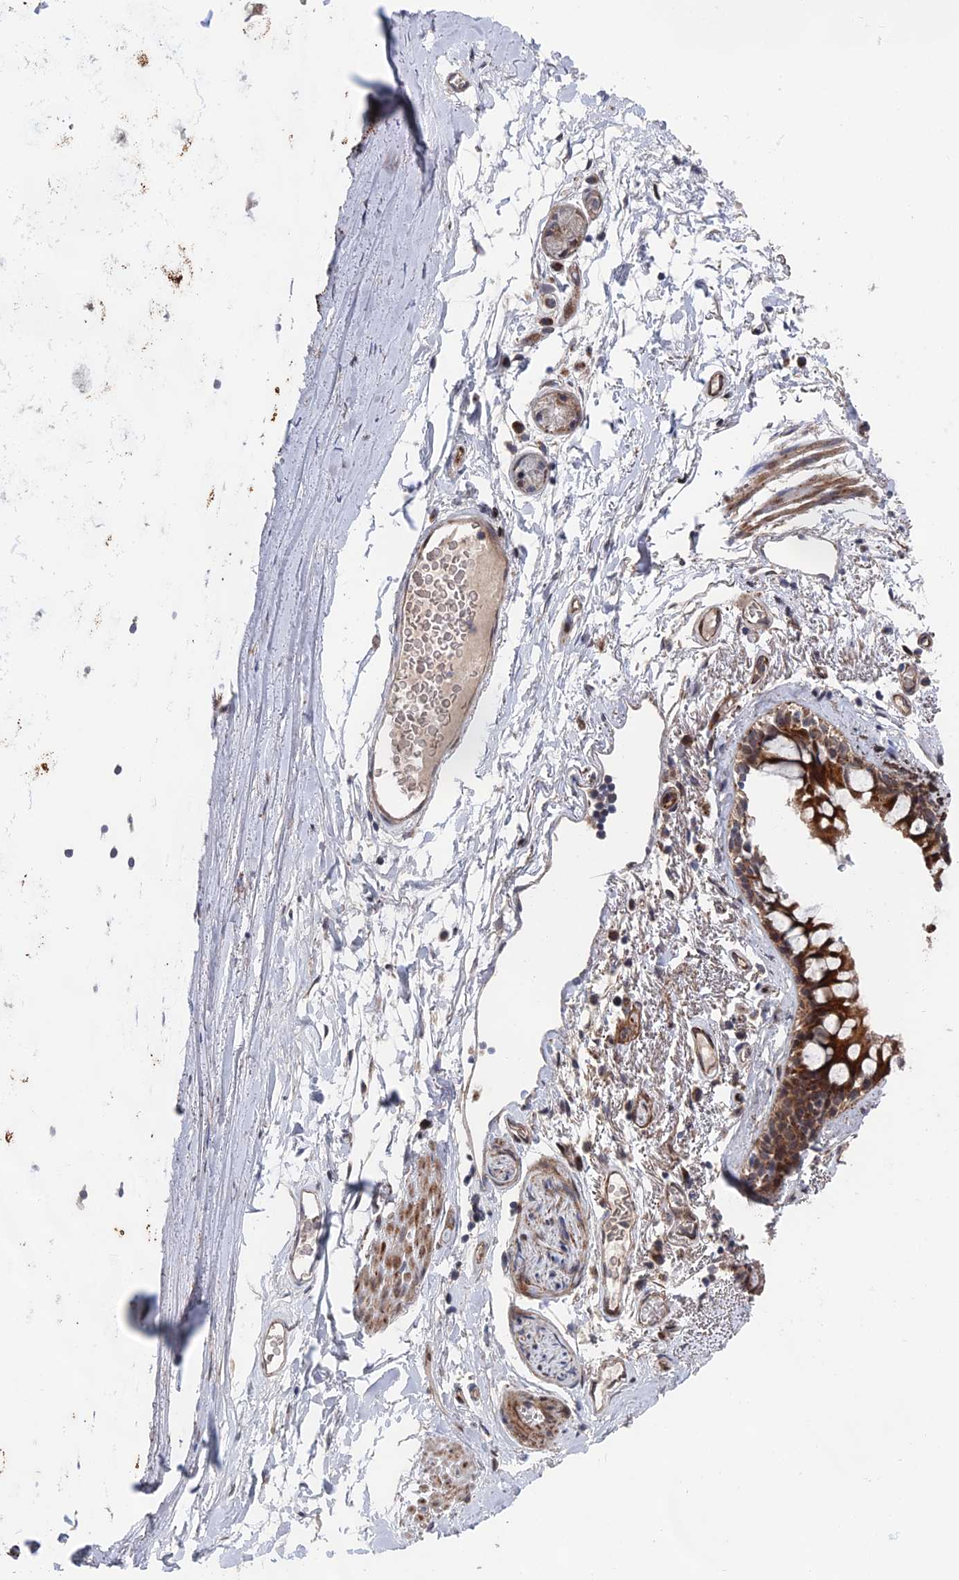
{"staining": {"intensity": "negative", "quantity": "none", "location": "none"}, "tissue": "adipose tissue", "cell_type": "Adipocytes", "image_type": "normal", "snomed": [{"axis": "morphology", "description": "Normal tissue, NOS"}, {"axis": "topography", "description": "Lymph node"}, {"axis": "topography", "description": "Bronchus"}], "caption": "Human adipose tissue stained for a protein using IHC demonstrates no positivity in adipocytes.", "gene": "GTF2IRD1", "patient": {"sex": "male", "age": 63}}